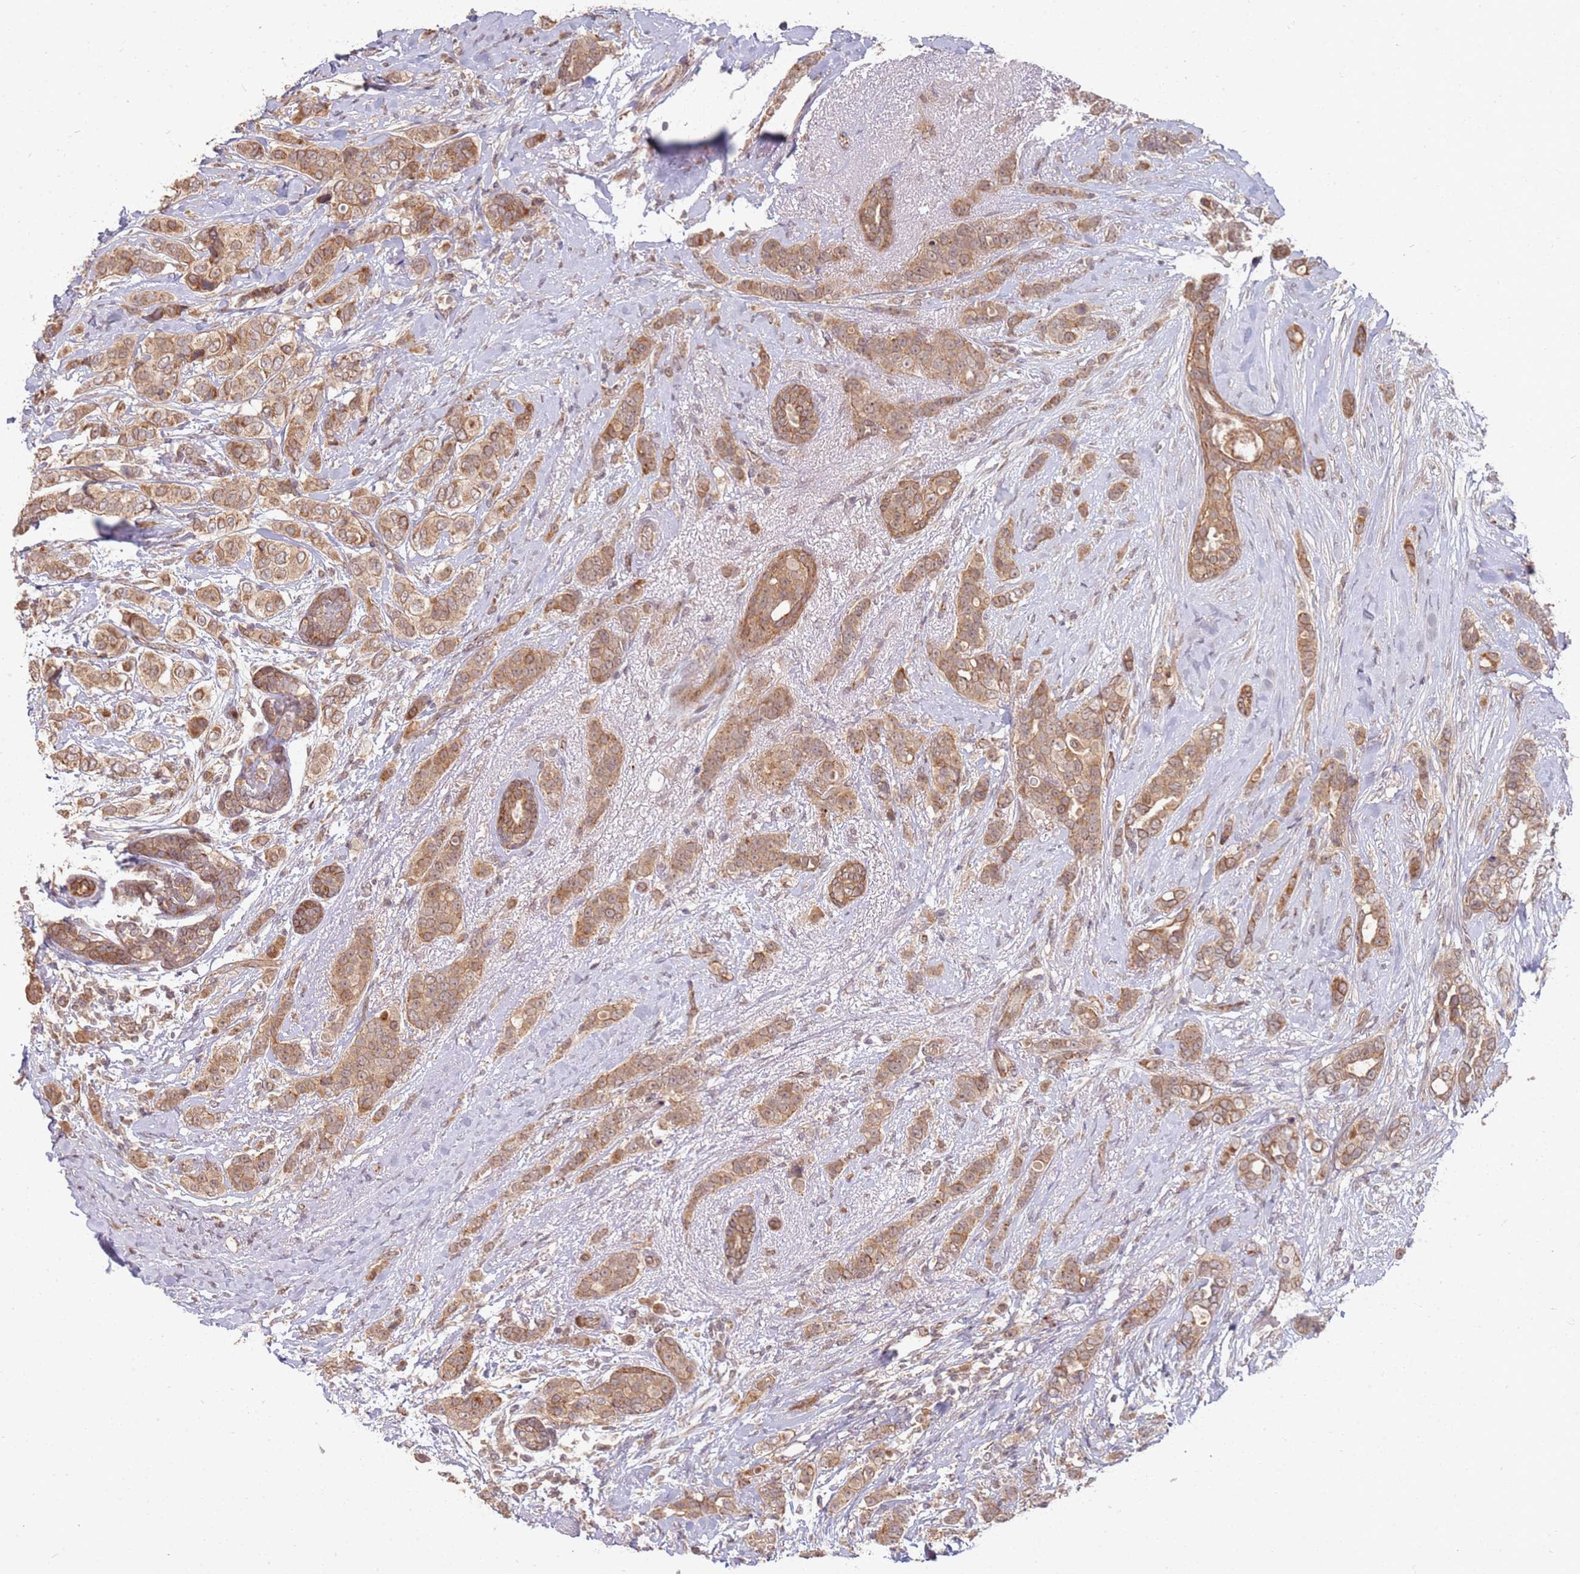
{"staining": {"intensity": "moderate", "quantity": ">75%", "location": "cytoplasmic/membranous"}, "tissue": "breast cancer", "cell_type": "Tumor cells", "image_type": "cancer", "snomed": [{"axis": "morphology", "description": "Lobular carcinoma"}, {"axis": "topography", "description": "Breast"}], "caption": "The histopathology image exhibits immunohistochemical staining of breast cancer. There is moderate cytoplasmic/membranous expression is identified in approximately >75% of tumor cells.", "gene": "MPEG1", "patient": {"sex": "female", "age": 51}}